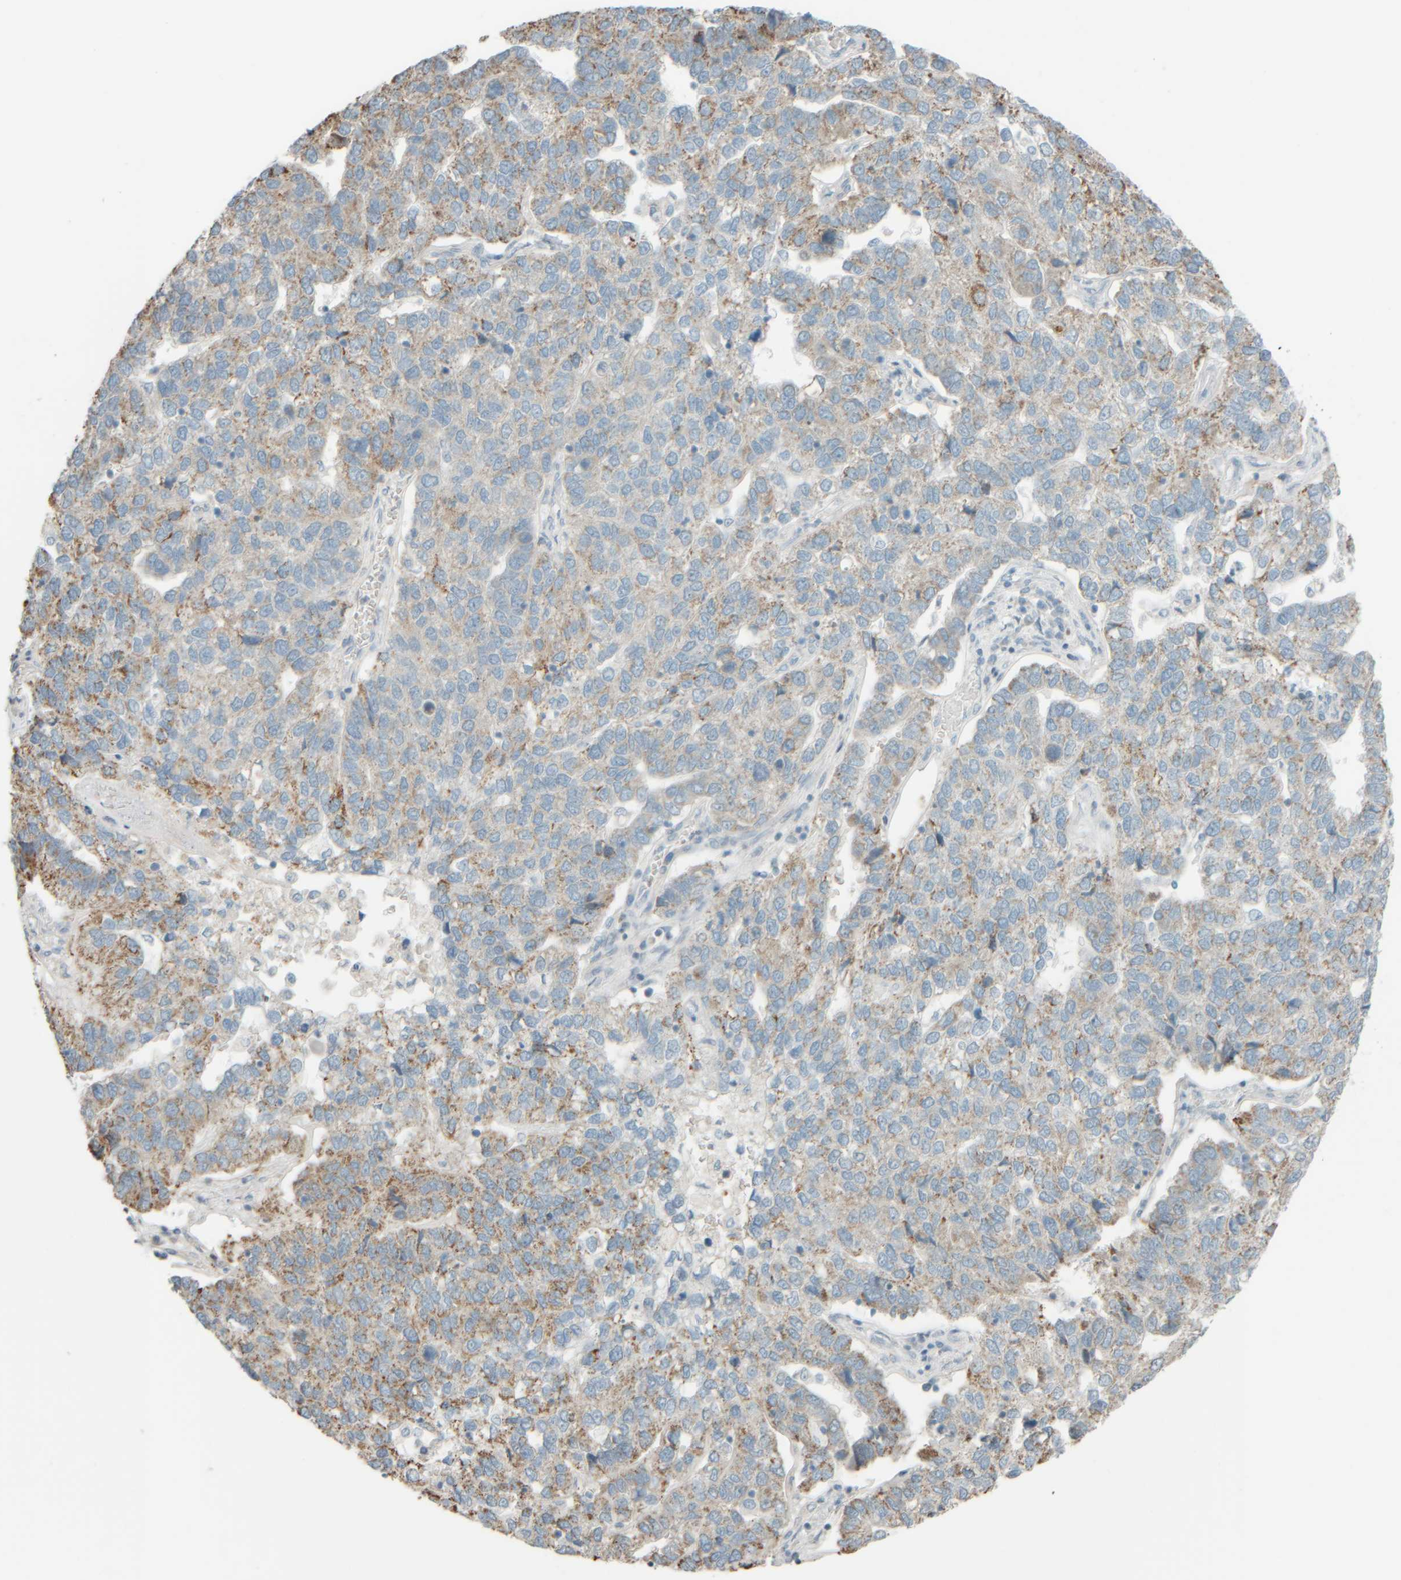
{"staining": {"intensity": "moderate", "quantity": "25%-75%", "location": "cytoplasmic/membranous"}, "tissue": "pancreatic cancer", "cell_type": "Tumor cells", "image_type": "cancer", "snomed": [{"axis": "morphology", "description": "Adenocarcinoma, NOS"}, {"axis": "topography", "description": "Pancreas"}], "caption": "Pancreatic cancer (adenocarcinoma) tissue shows moderate cytoplasmic/membranous staining in about 25%-75% of tumor cells, visualized by immunohistochemistry.", "gene": "PTGES3L-AARSD1", "patient": {"sex": "female", "age": 61}}